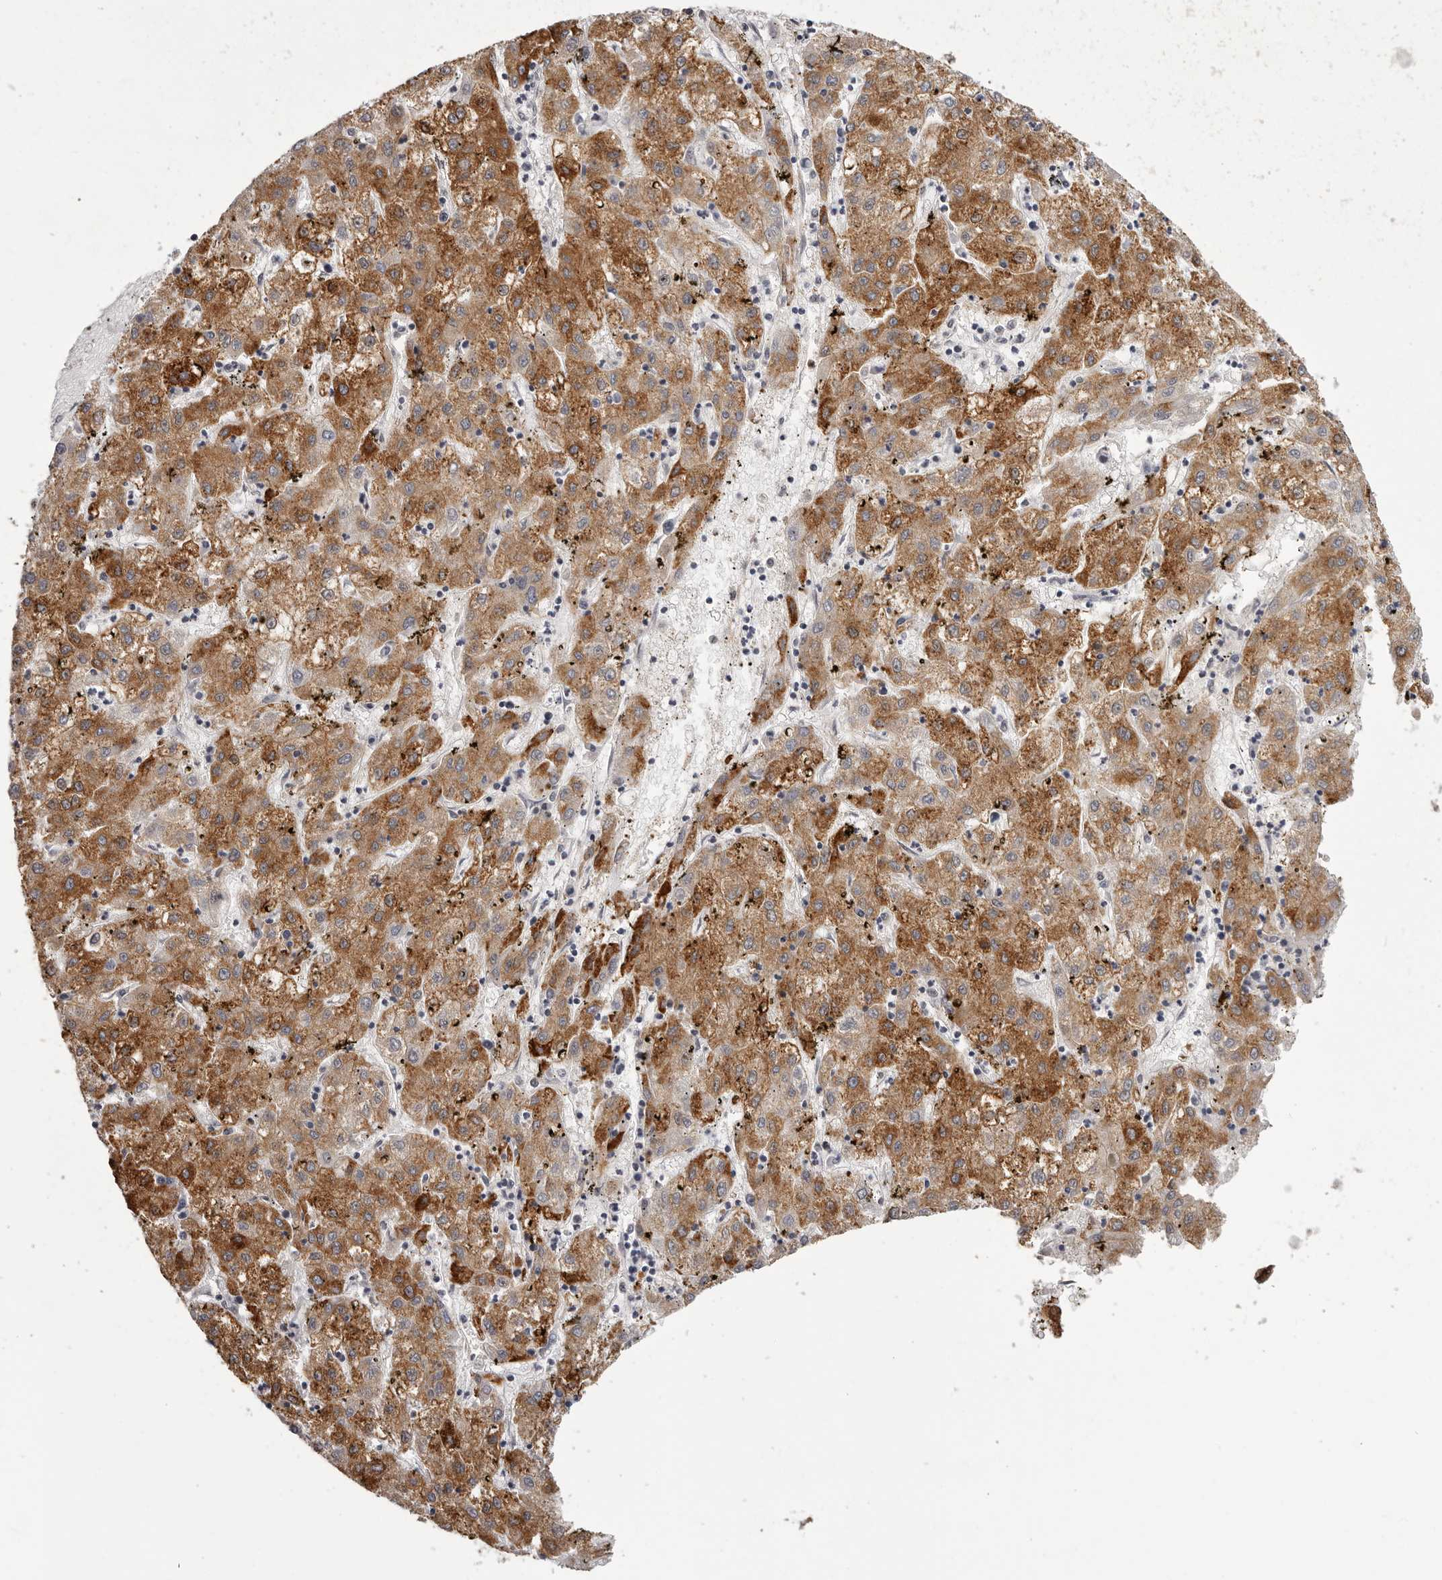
{"staining": {"intensity": "strong", "quantity": ">75%", "location": "cytoplasmic/membranous"}, "tissue": "liver cancer", "cell_type": "Tumor cells", "image_type": "cancer", "snomed": [{"axis": "morphology", "description": "Carcinoma, Hepatocellular, NOS"}, {"axis": "topography", "description": "Liver"}], "caption": "High-magnification brightfield microscopy of liver cancer (hepatocellular carcinoma) stained with DAB (brown) and counterstained with hematoxylin (blue). tumor cells exhibit strong cytoplasmic/membranous positivity is identified in about>75% of cells.", "gene": "RNF2", "patient": {"sex": "male", "age": 72}}